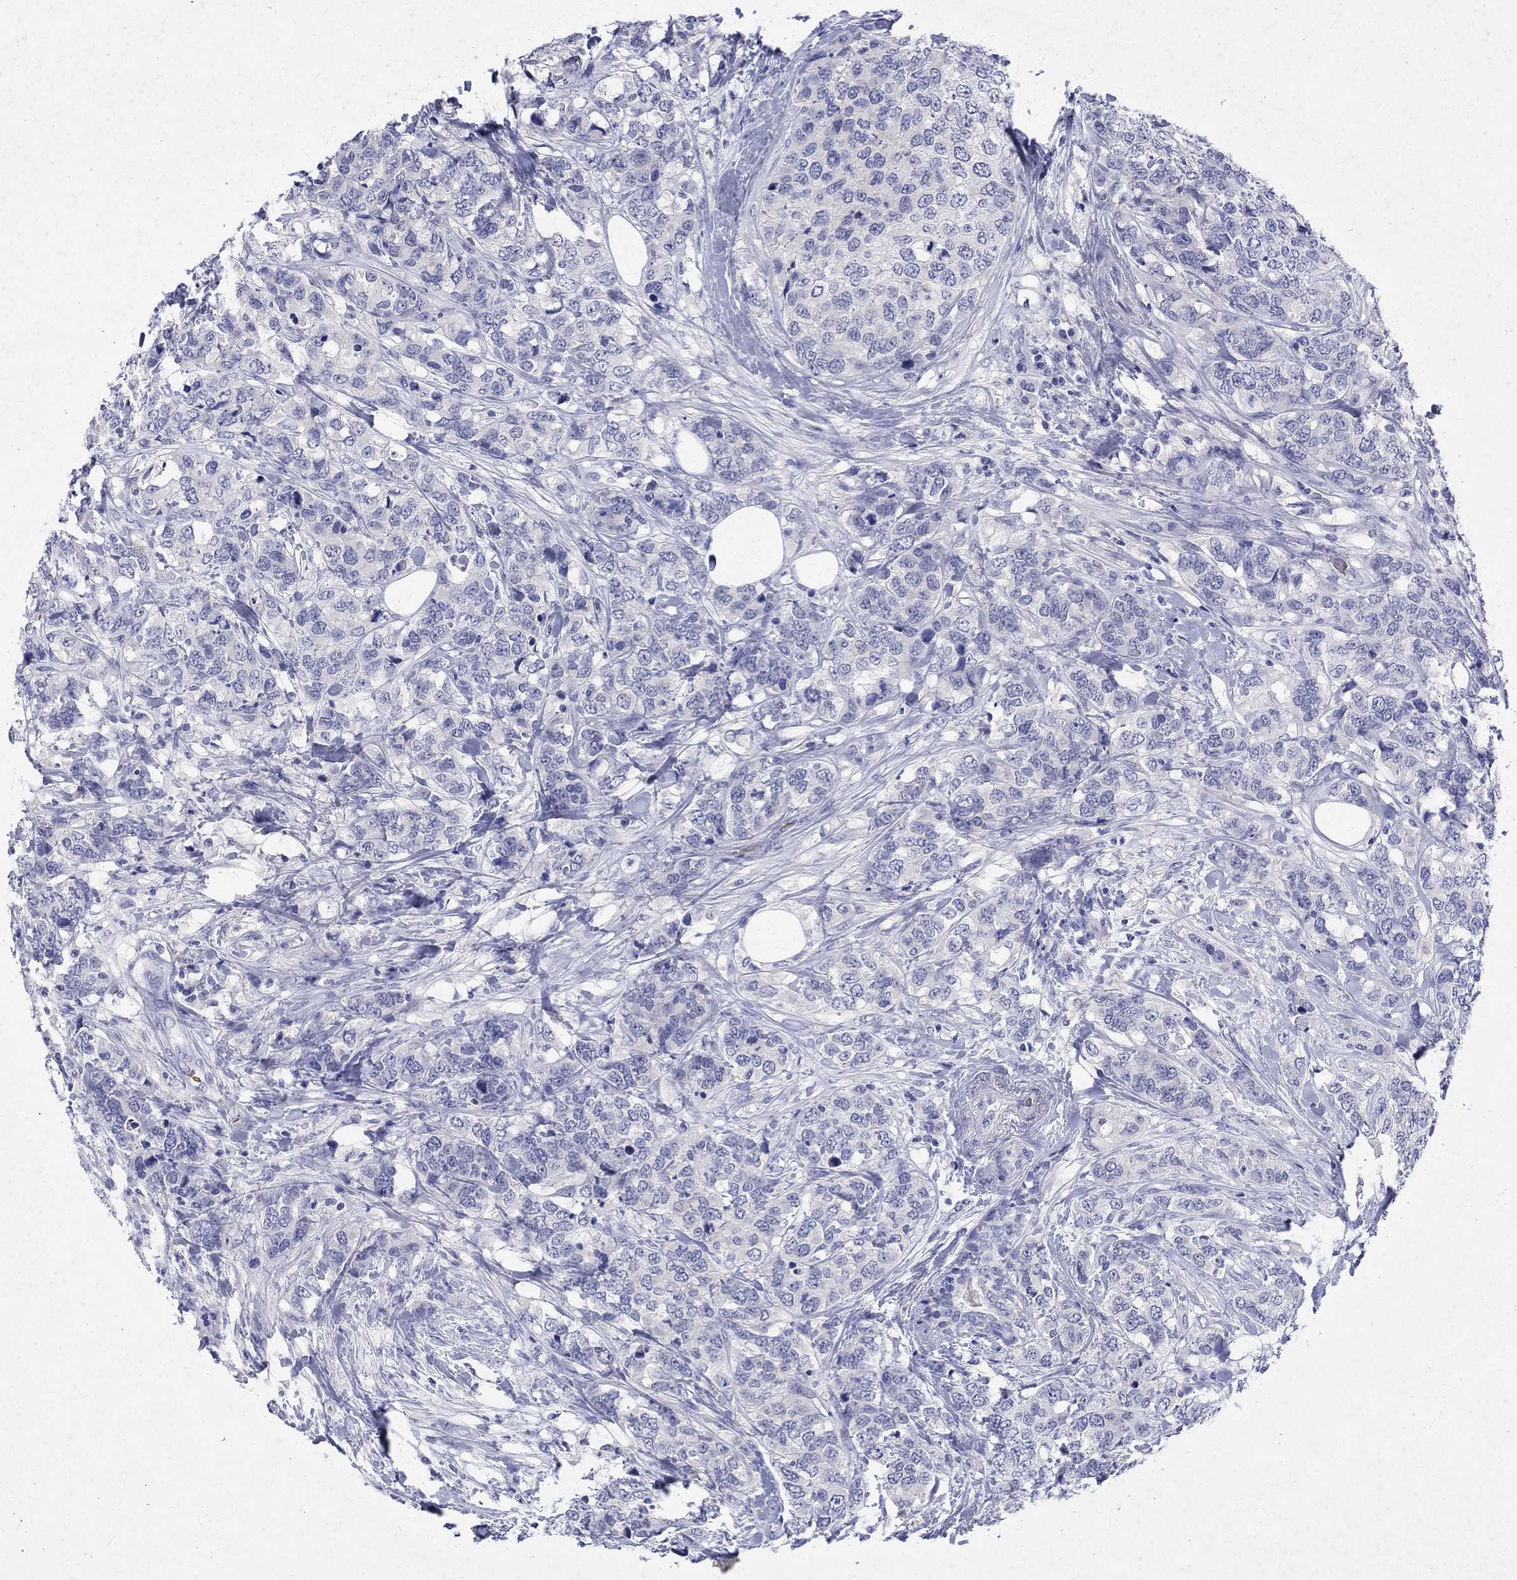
{"staining": {"intensity": "negative", "quantity": "none", "location": "none"}, "tissue": "breast cancer", "cell_type": "Tumor cells", "image_type": "cancer", "snomed": [{"axis": "morphology", "description": "Lobular carcinoma"}, {"axis": "topography", "description": "Breast"}], "caption": "The IHC histopathology image has no significant positivity in tumor cells of breast cancer tissue.", "gene": "ENPP6", "patient": {"sex": "female", "age": 59}}